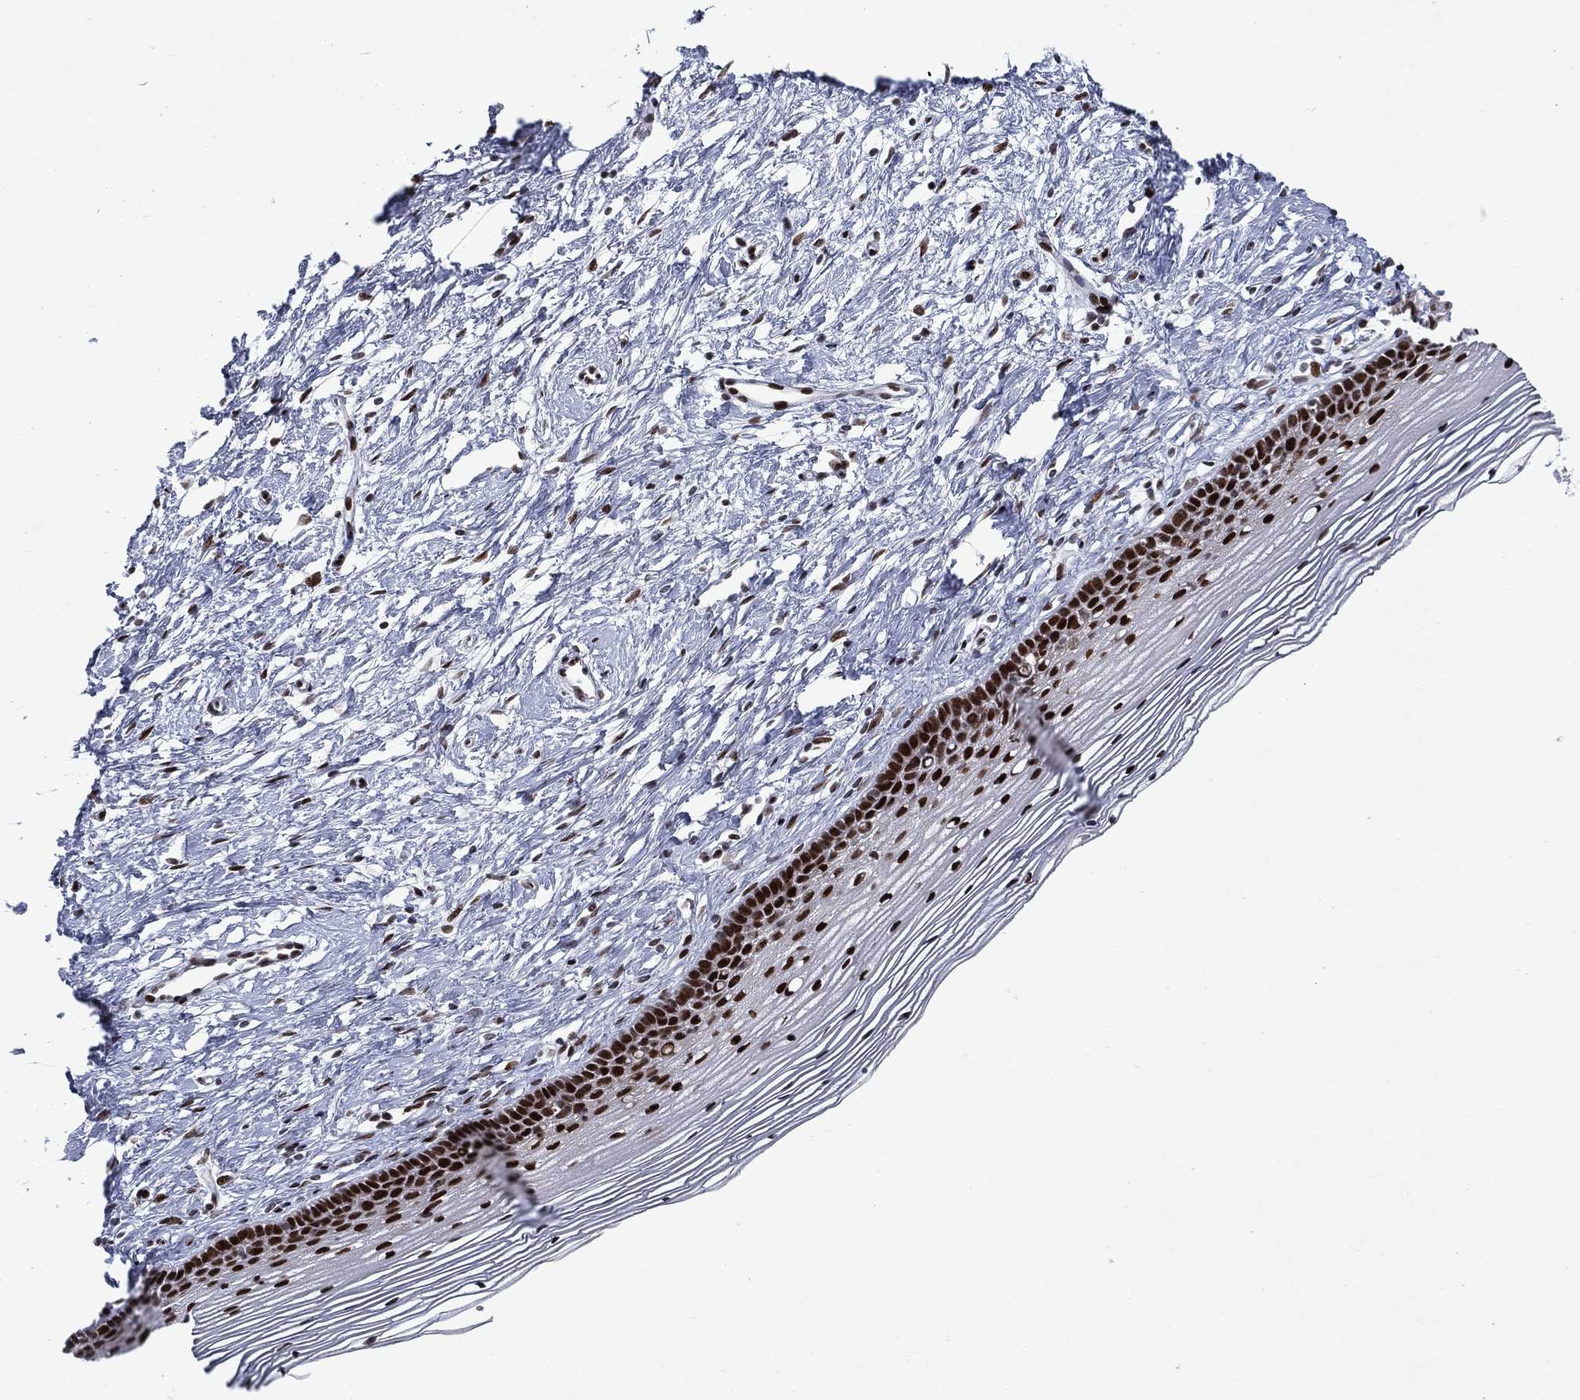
{"staining": {"intensity": "strong", "quantity": ">75%", "location": "nuclear"}, "tissue": "cervix", "cell_type": "Glandular cells", "image_type": "normal", "snomed": [{"axis": "morphology", "description": "Normal tissue, NOS"}, {"axis": "topography", "description": "Cervix"}], "caption": "Approximately >75% of glandular cells in benign human cervix show strong nuclear protein expression as visualized by brown immunohistochemical staining.", "gene": "RTF1", "patient": {"sex": "female", "age": 39}}